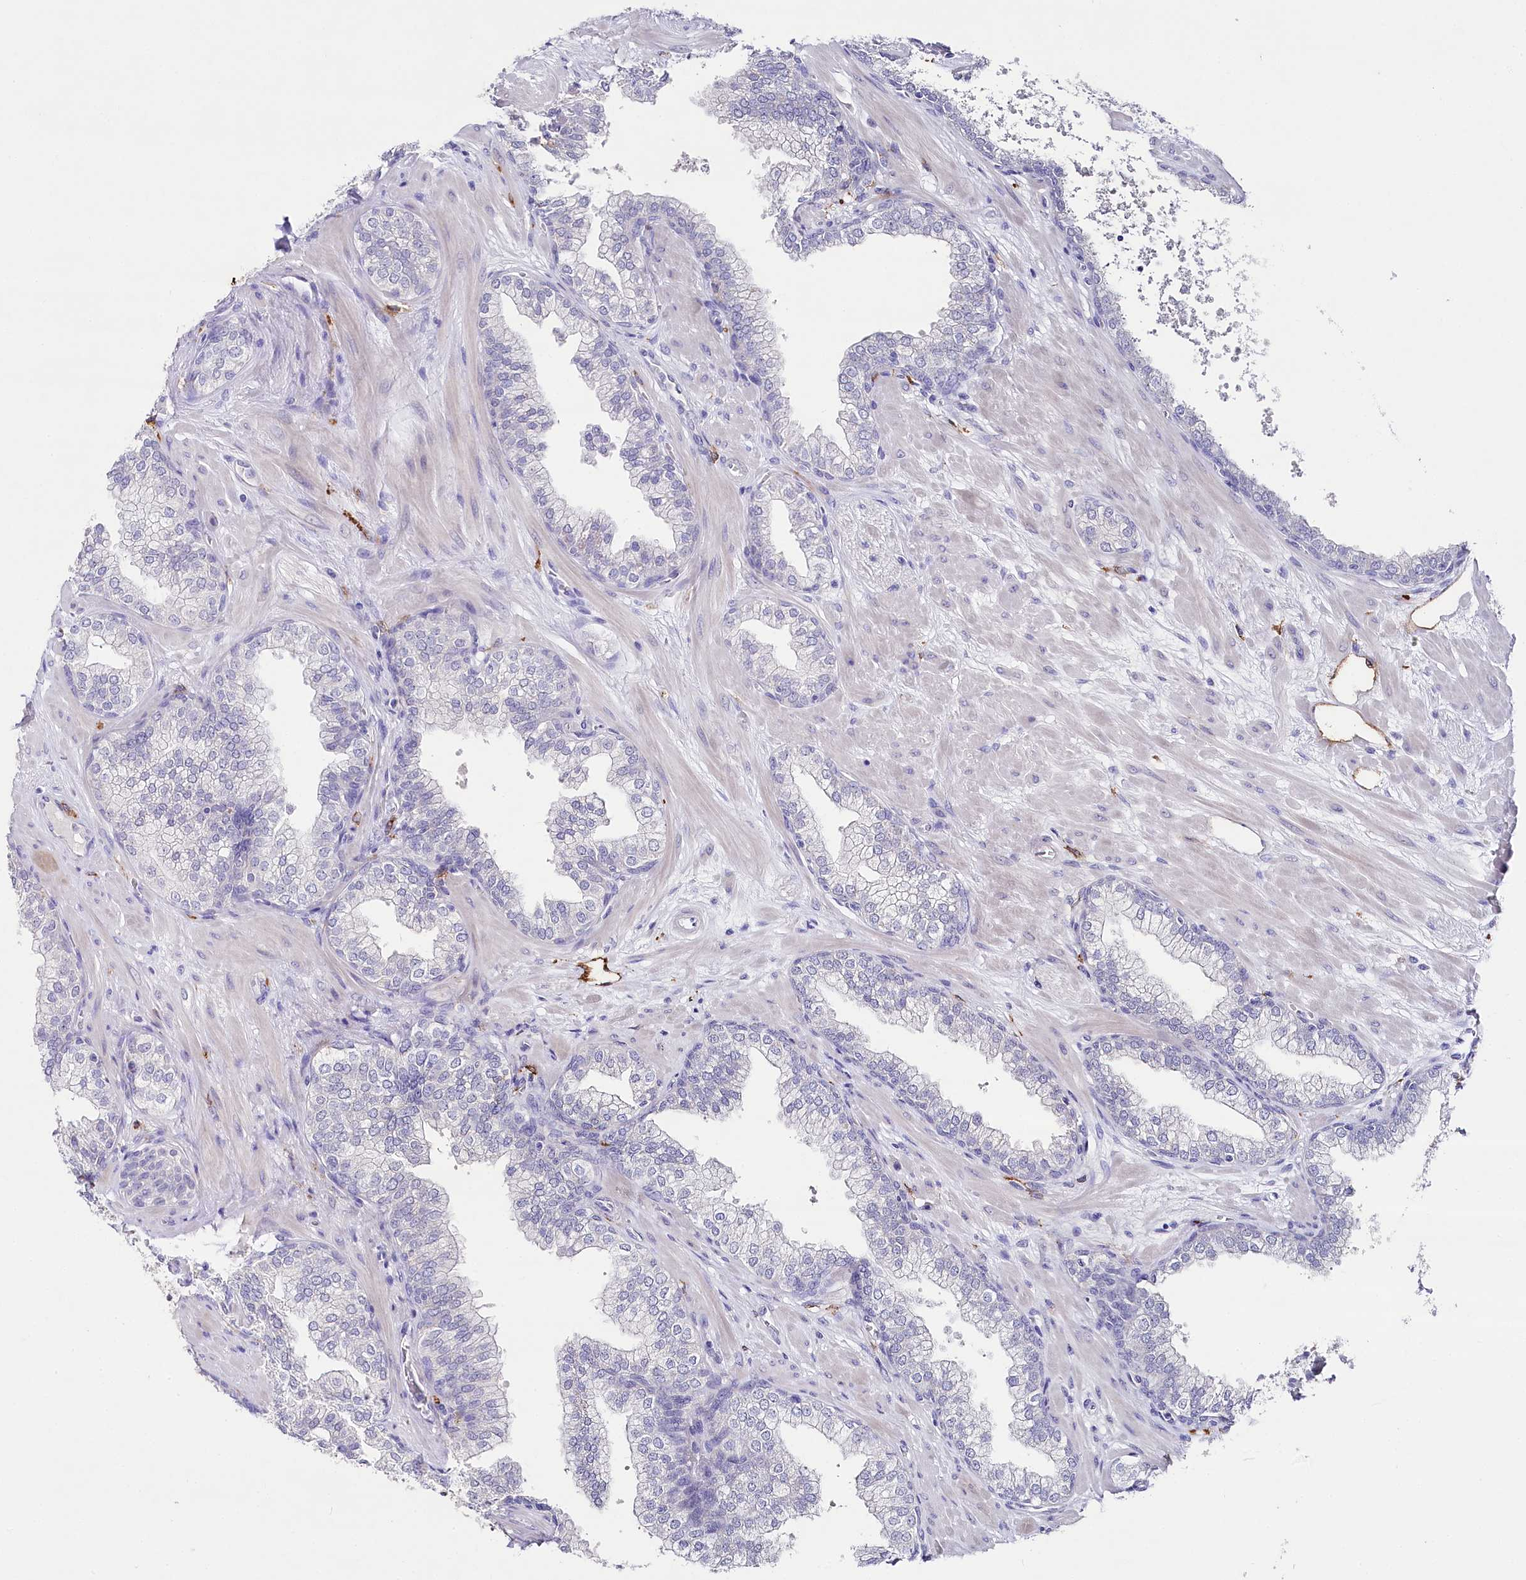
{"staining": {"intensity": "negative", "quantity": "none", "location": "none"}, "tissue": "prostate", "cell_type": "Glandular cells", "image_type": "normal", "snomed": [{"axis": "morphology", "description": "Normal tissue, NOS"}, {"axis": "topography", "description": "Prostate"}], "caption": "IHC of benign human prostate shows no staining in glandular cells. Brightfield microscopy of immunohistochemistry stained with DAB (brown) and hematoxylin (blue), captured at high magnification.", "gene": "CLEC4M", "patient": {"sex": "male", "age": 60}}